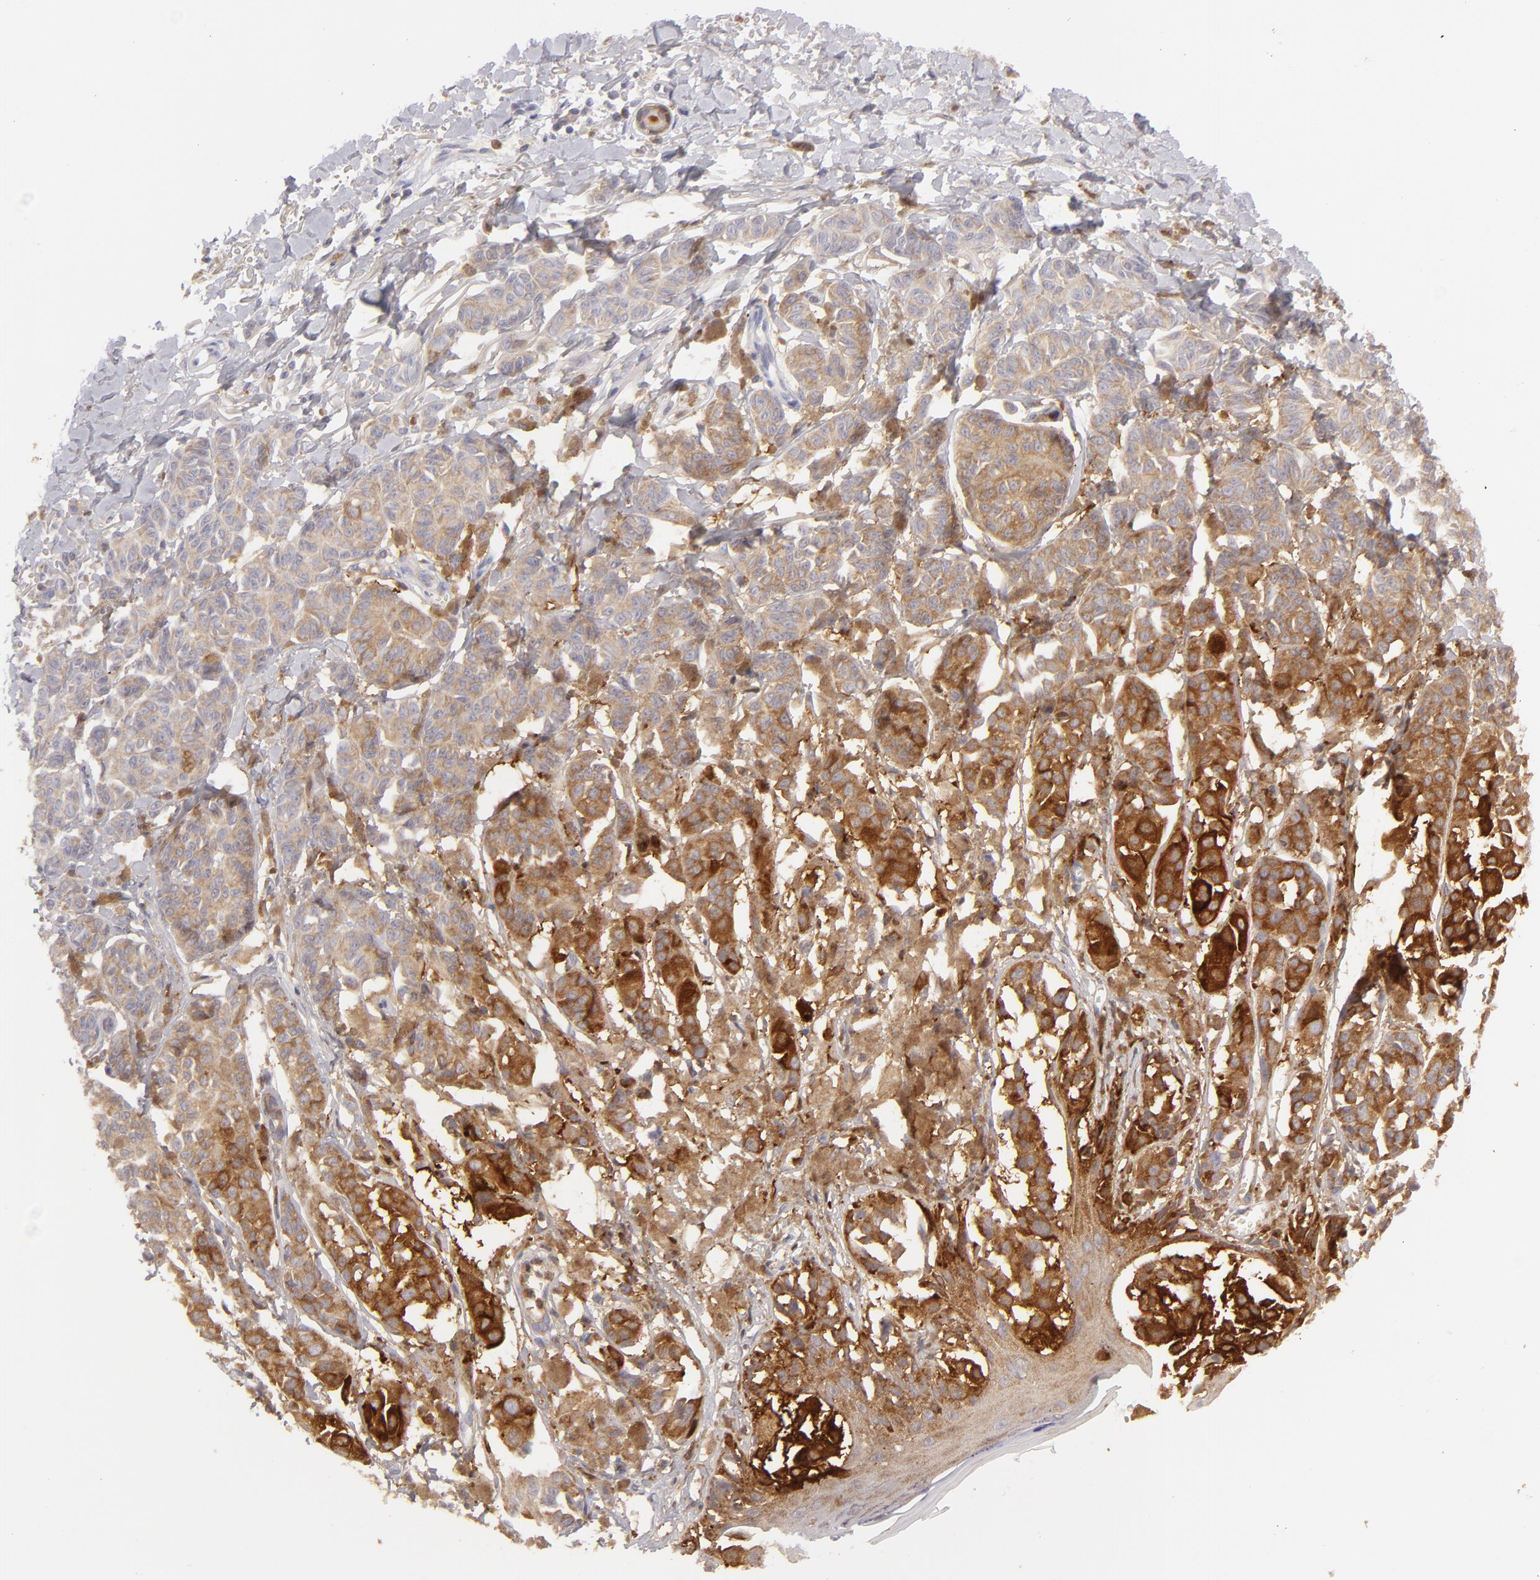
{"staining": {"intensity": "strong", "quantity": ">75%", "location": "cytoplasmic/membranous"}, "tissue": "melanoma", "cell_type": "Tumor cells", "image_type": "cancer", "snomed": [{"axis": "morphology", "description": "Malignant melanoma, NOS"}, {"axis": "topography", "description": "Skin"}], "caption": "Malignant melanoma stained with a protein marker displays strong staining in tumor cells.", "gene": "MMP10", "patient": {"sex": "male", "age": 76}}